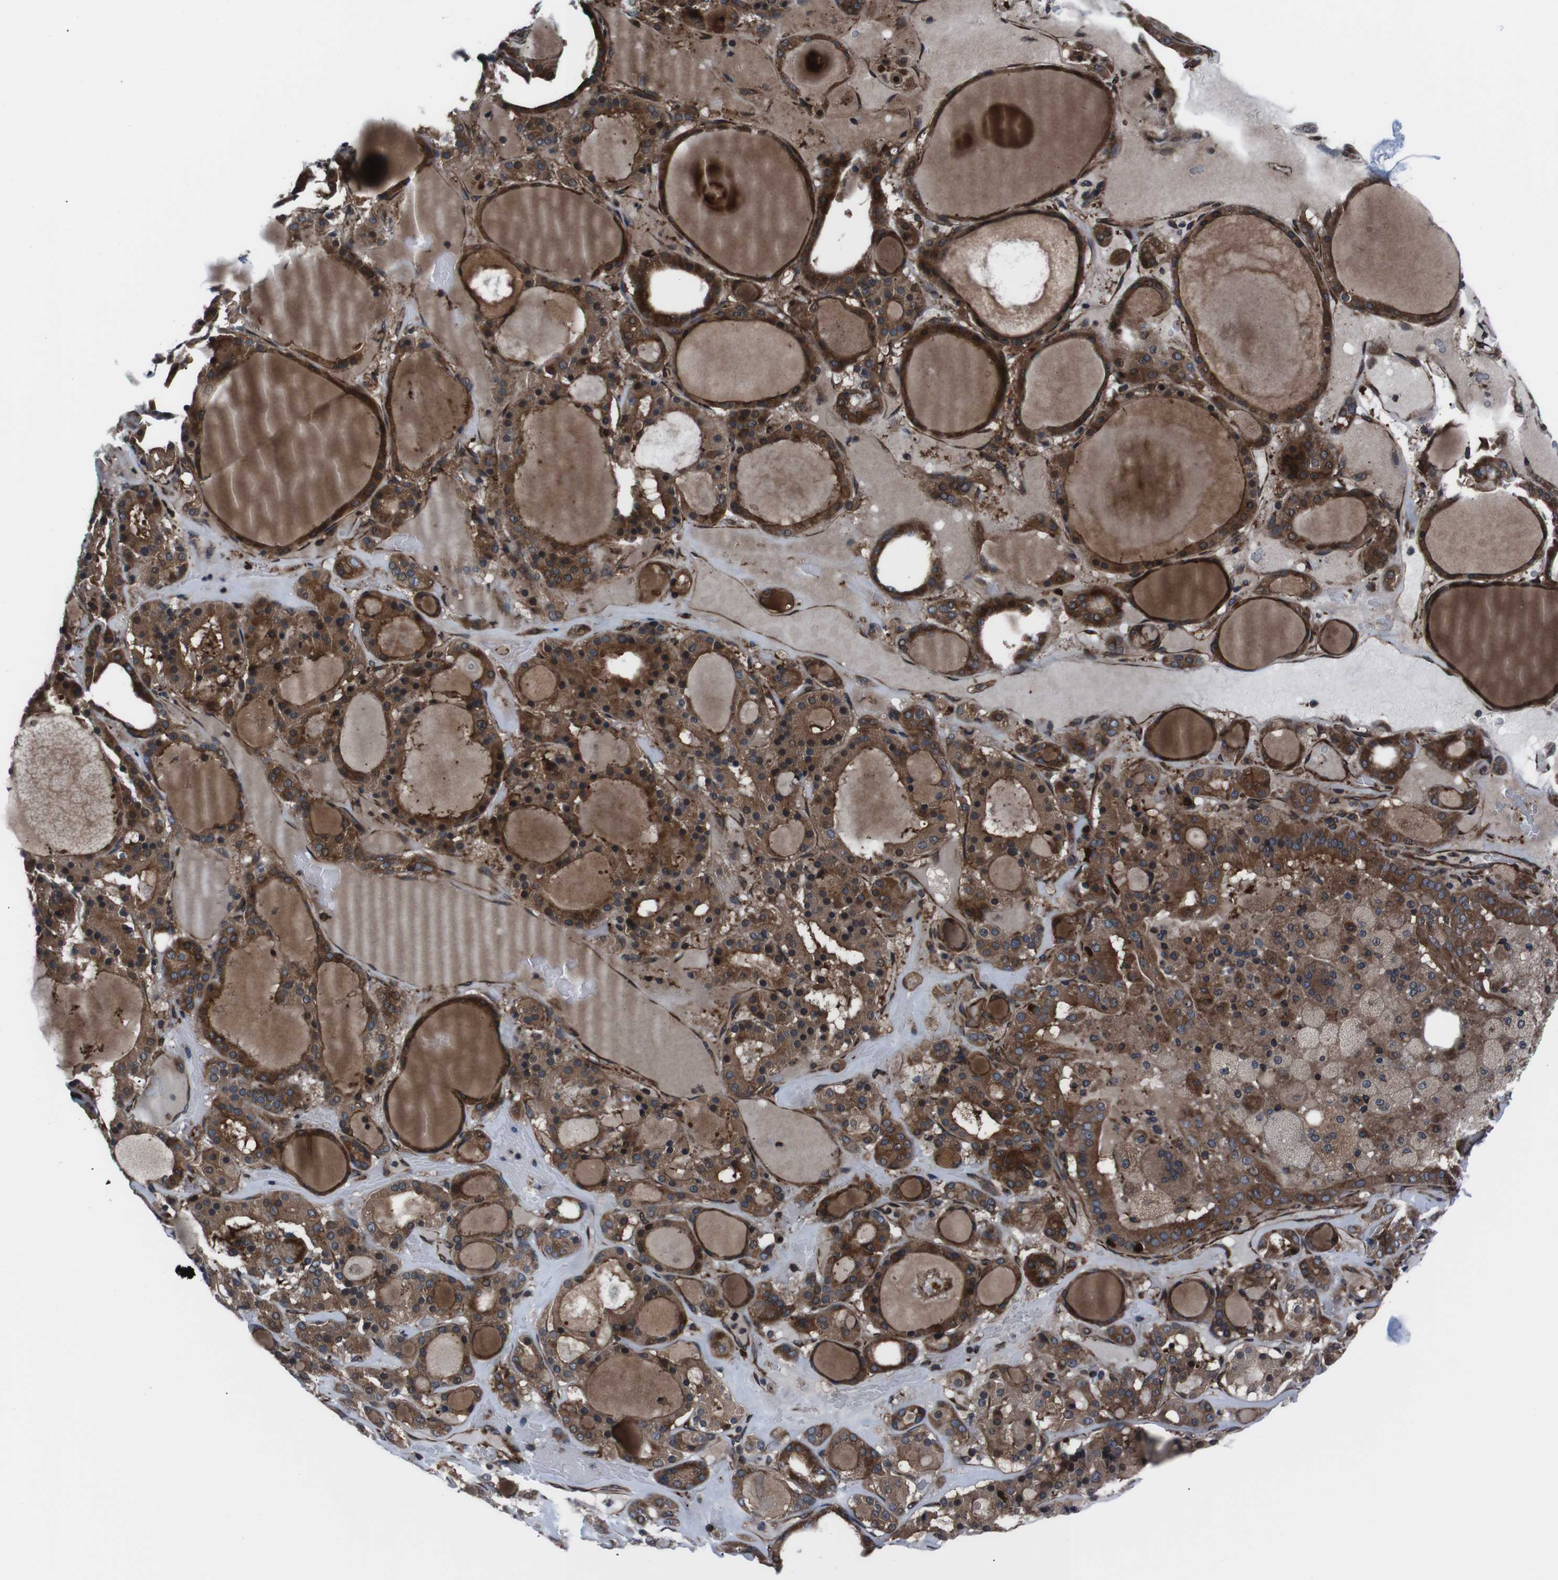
{"staining": {"intensity": "strong", "quantity": ">75%", "location": "cytoplasmic/membranous"}, "tissue": "thyroid gland", "cell_type": "Glandular cells", "image_type": "normal", "snomed": [{"axis": "morphology", "description": "Normal tissue, NOS"}, {"axis": "morphology", "description": "Carcinoma, NOS"}, {"axis": "topography", "description": "Thyroid gland"}], "caption": "An immunohistochemistry photomicrograph of benign tissue is shown. Protein staining in brown labels strong cytoplasmic/membranous positivity in thyroid gland within glandular cells.", "gene": "EIF4A2", "patient": {"sex": "female", "age": 86}}